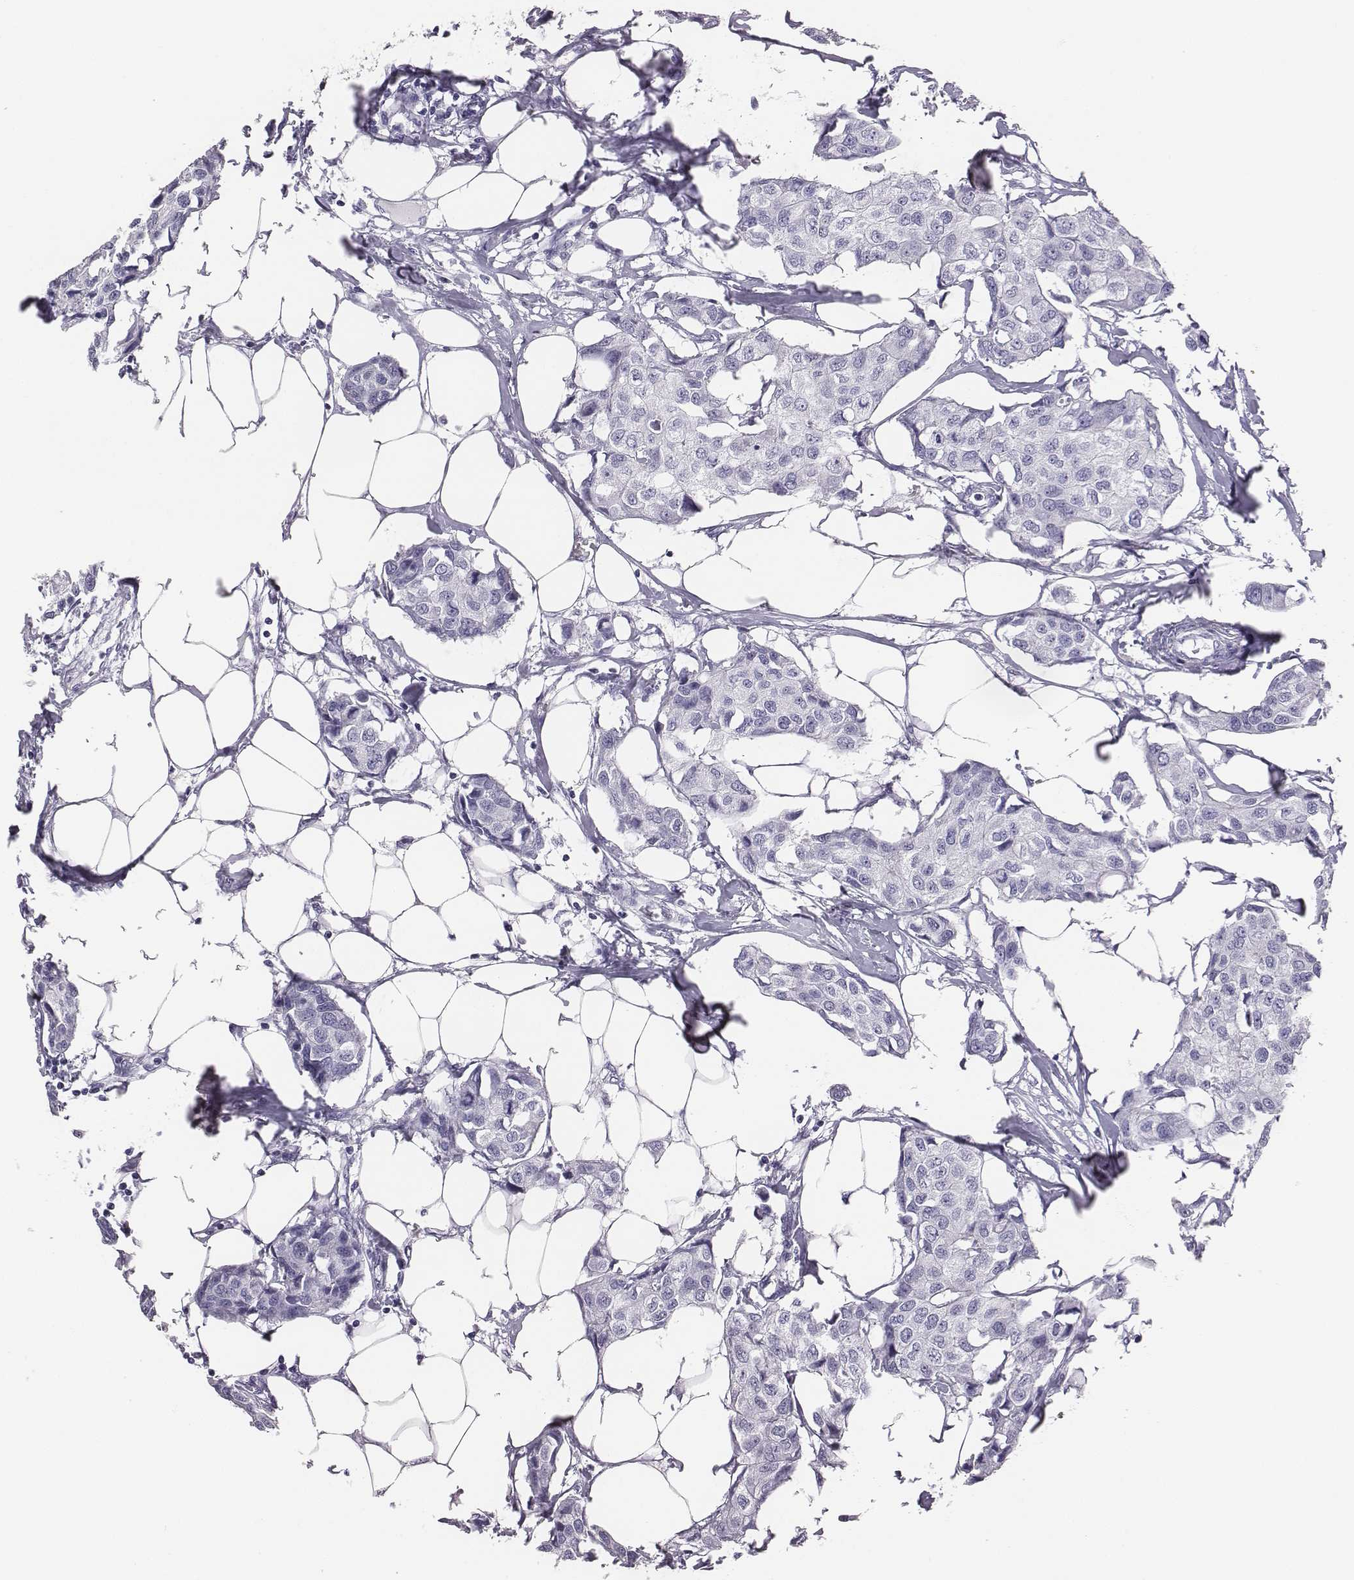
{"staining": {"intensity": "negative", "quantity": "none", "location": "none"}, "tissue": "breast cancer", "cell_type": "Tumor cells", "image_type": "cancer", "snomed": [{"axis": "morphology", "description": "Duct carcinoma"}, {"axis": "topography", "description": "Breast"}], "caption": "An image of human breast cancer is negative for staining in tumor cells.", "gene": "ACOD1", "patient": {"sex": "female", "age": 80}}